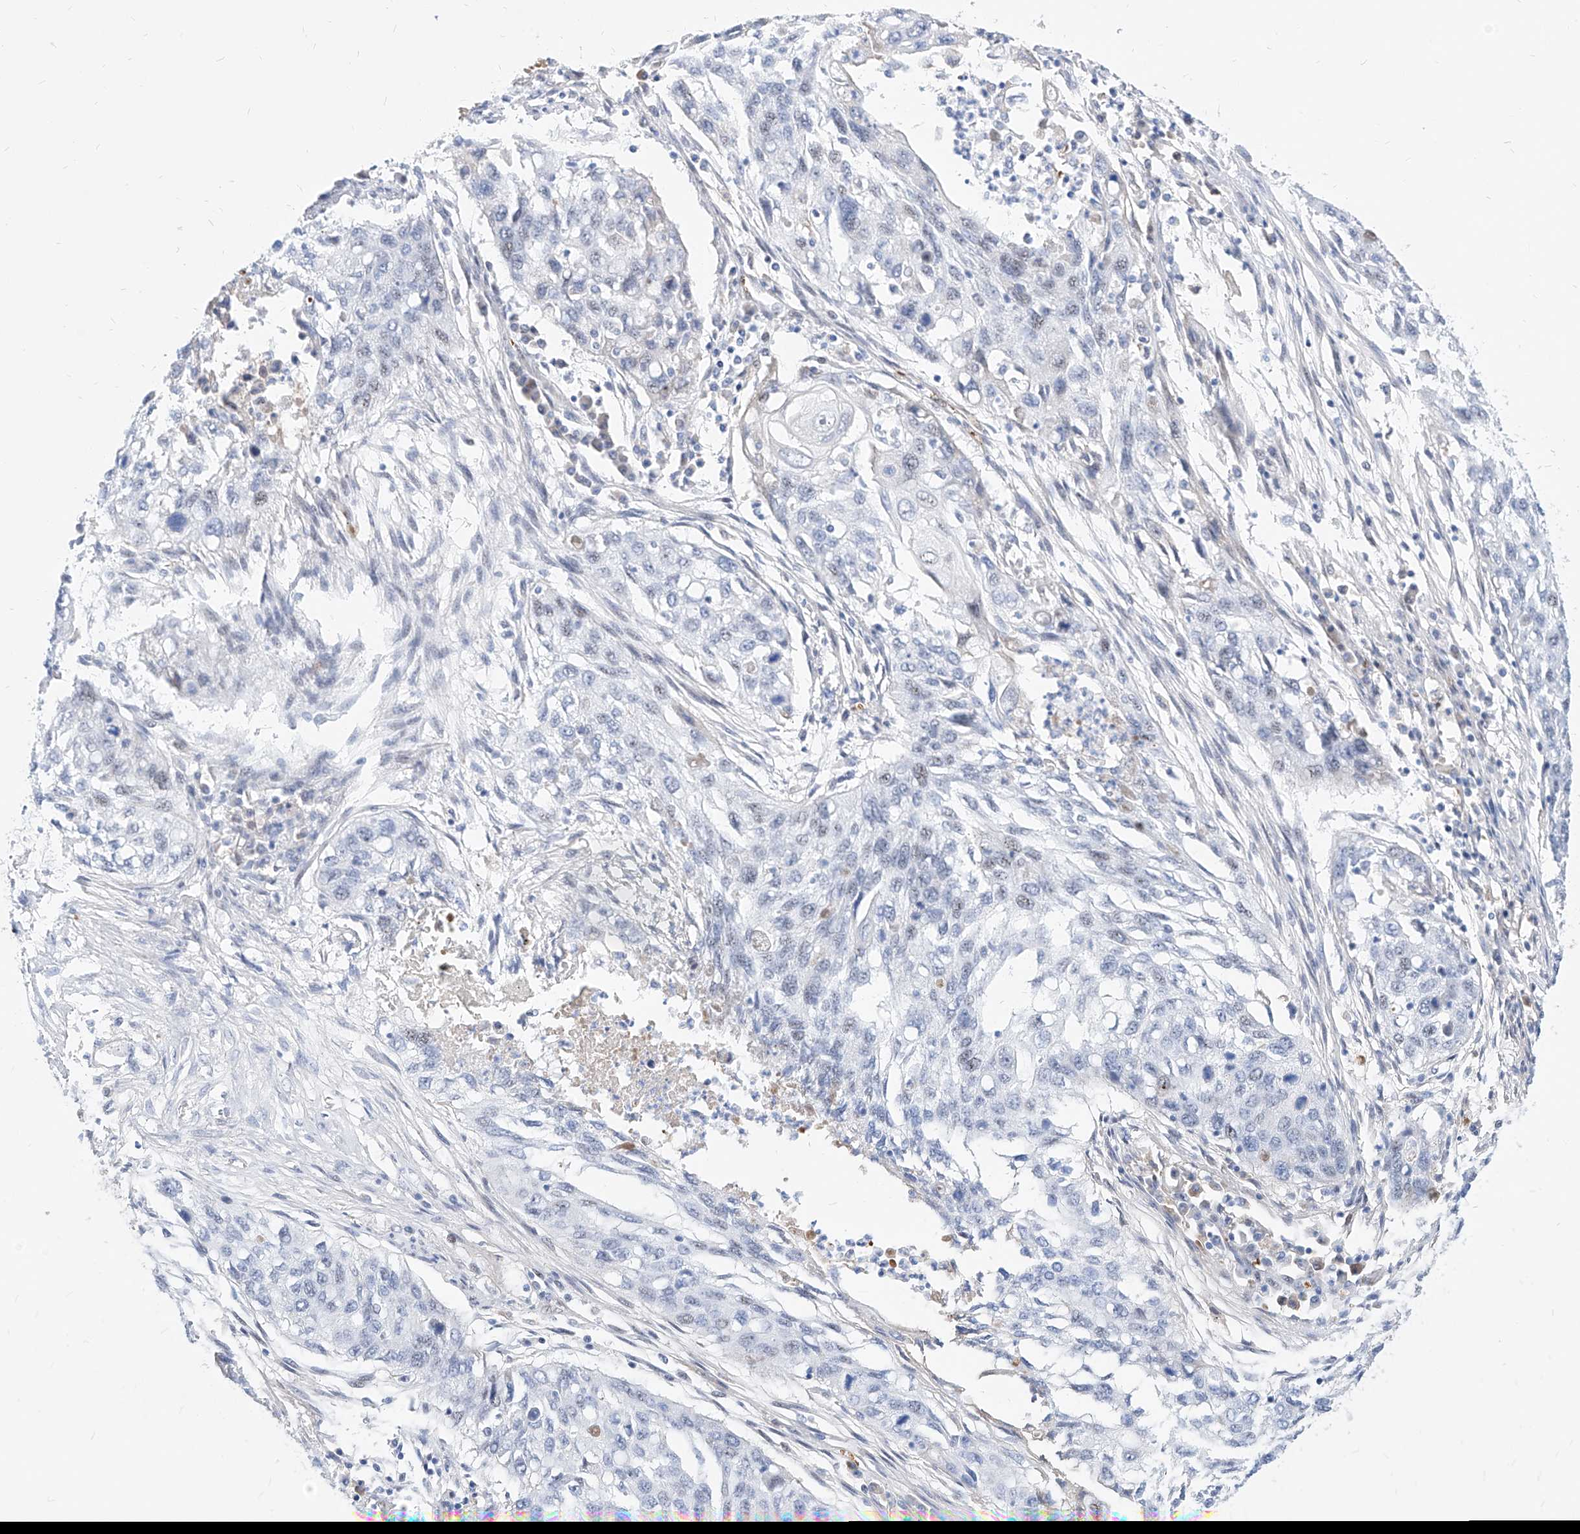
{"staining": {"intensity": "negative", "quantity": "none", "location": "none"}, "tissue": "lung cancer", "cell_type": "Tumor cells", "image_type": "cancer", "snomed": [{"axis": "morphology", "description": "Squamous cell carcinoma, NOS"}, {"axis": "topography", "description": "Lung"}], "caption": "IHC photomicrograph of lung squamous cell carcinoma stained for a protein (brown), which reveals no expression in tumor cells.", "gene": "ZFP42", "patient": {"sex": "female", "age": 63}}